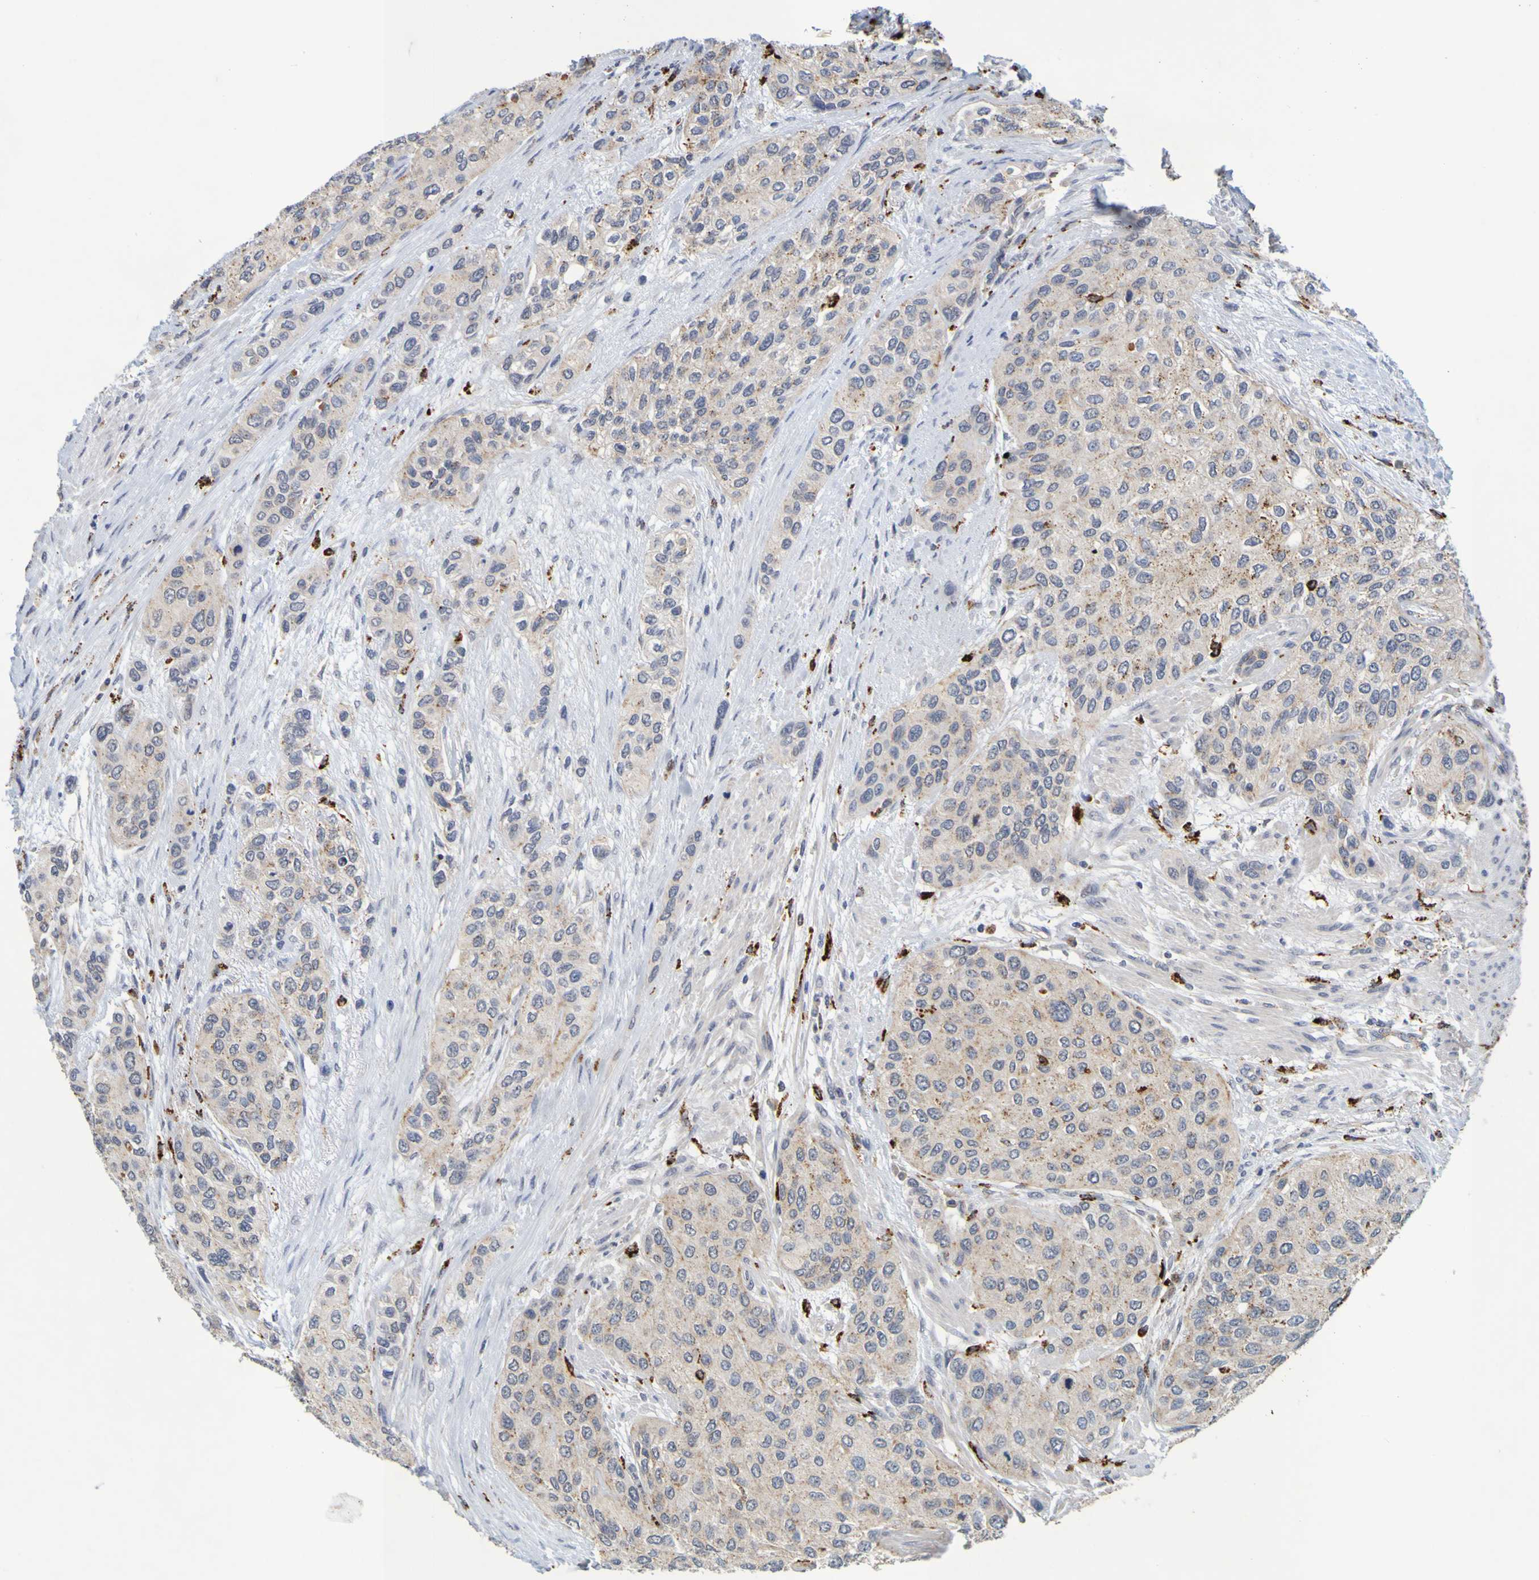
{"staining": {"intensity": "weak", "quantity": "<25%", "location": "cytoplasmic/membranous"}, "tissue": "urothelial cancer", "cell_type": "Tumor cells", "image_type": "cancer", "snomed": [{"axis": "morphology", "description": "Urothelial carcinoma, High grade"}, {"axis": "topography", "description": "Urinary bladder"}], "caption": "Photomicrograph shows no protein positivity in tumor cells of urothelial cancer tissue.", "gene": "TPH1", "patient": {"sex": "female", "age": 56}}